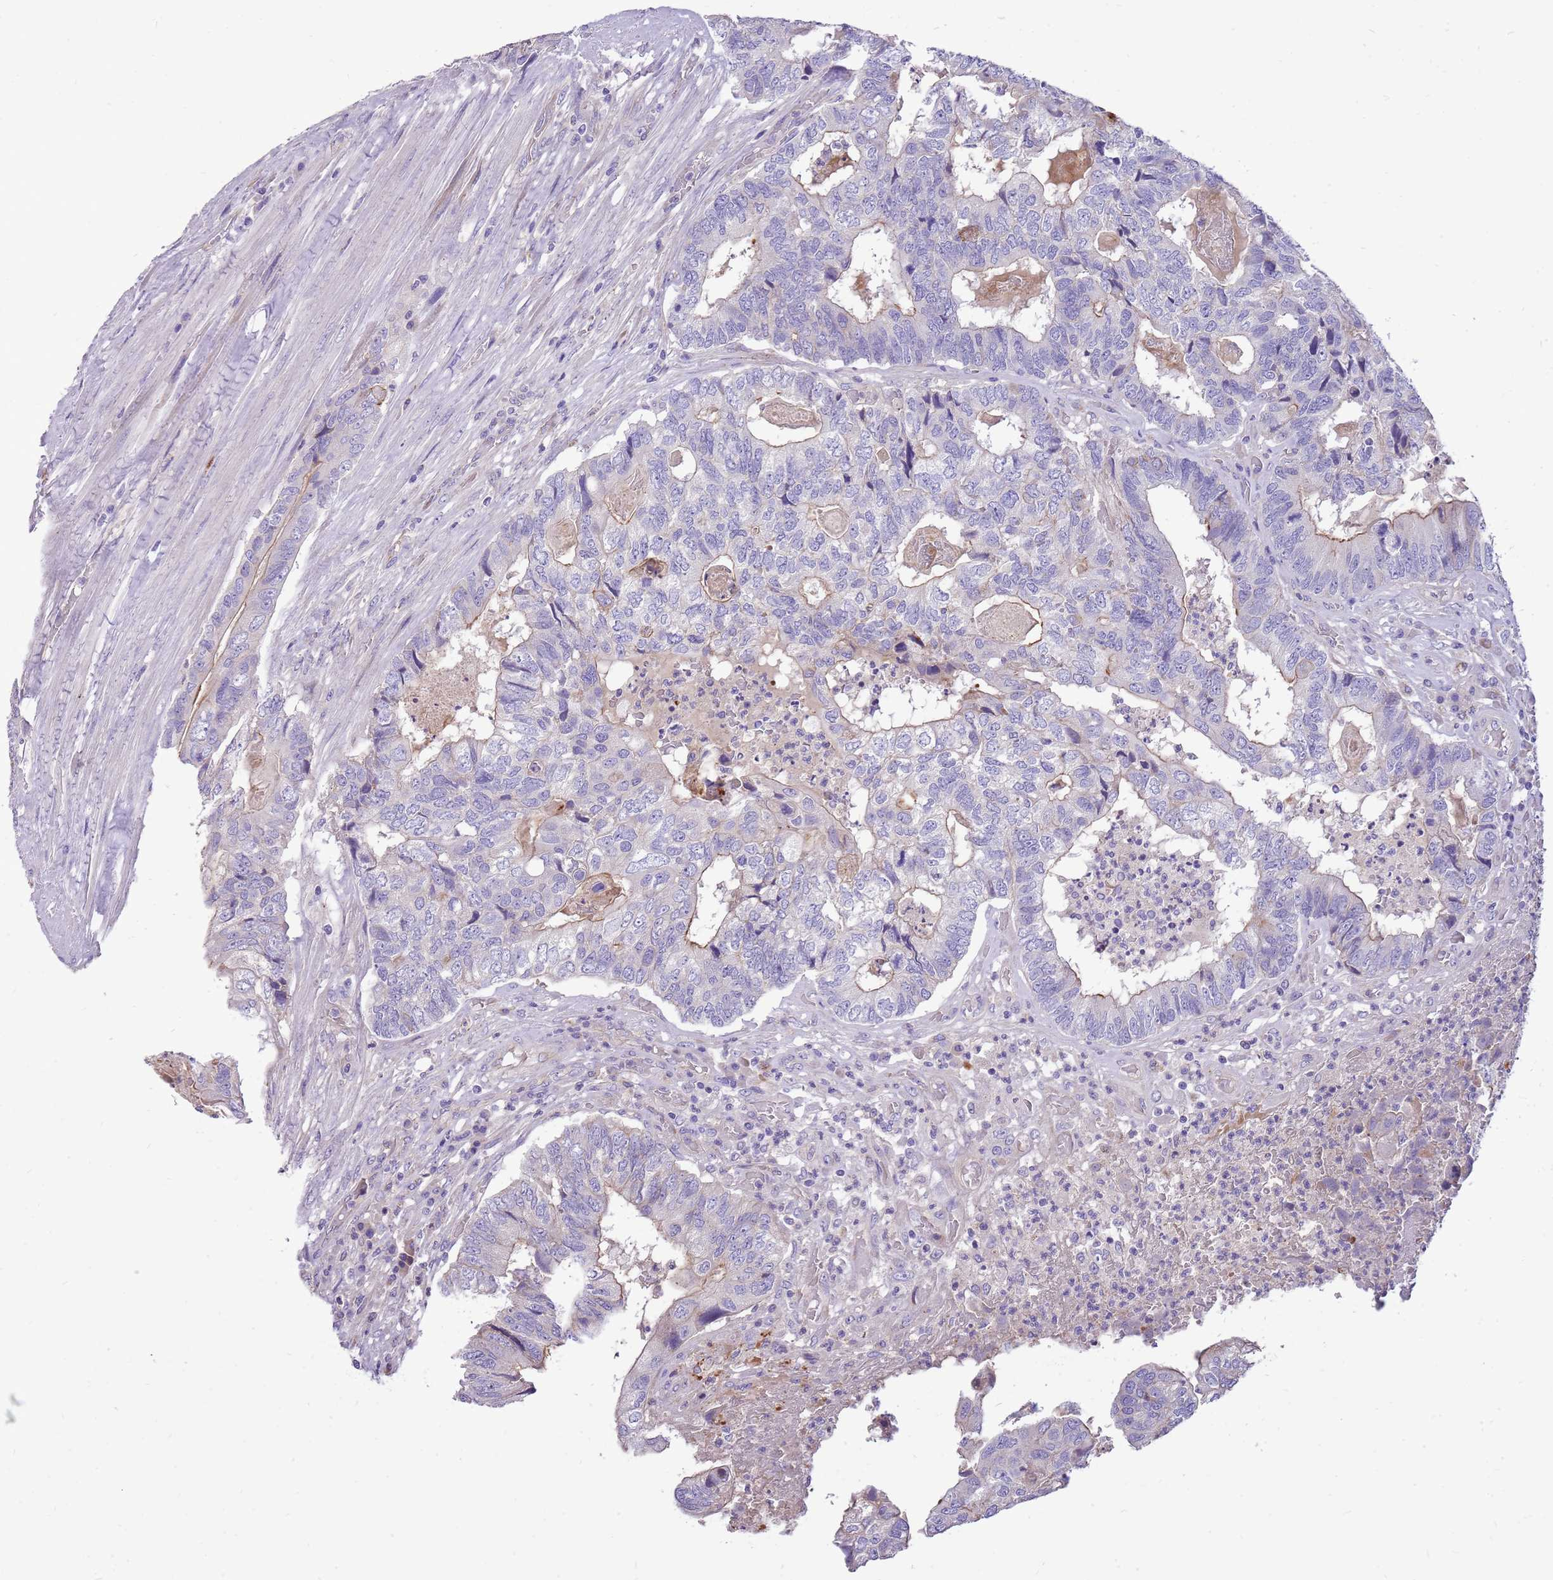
{"staining": {"intensity": "weak", "quantity": "<25%", "location": "cytoplasmic/membranous"}, "tissue": "colorectal cancer", "cell_type": "Tumor cells", "image_type": "cancer", "snomed": [{"axis": "morphology", "description": "Adenocarcinoma, NOS"}, {"axis": "topography", "description": "Colon"}], "caption": "This is a micrograph of IHC staining of colorectal cancer (adenocarcinoma), which shows no staining in tumor cells.", "gene": "NTN4", "patient": {"sex": "female", "age": 67}}